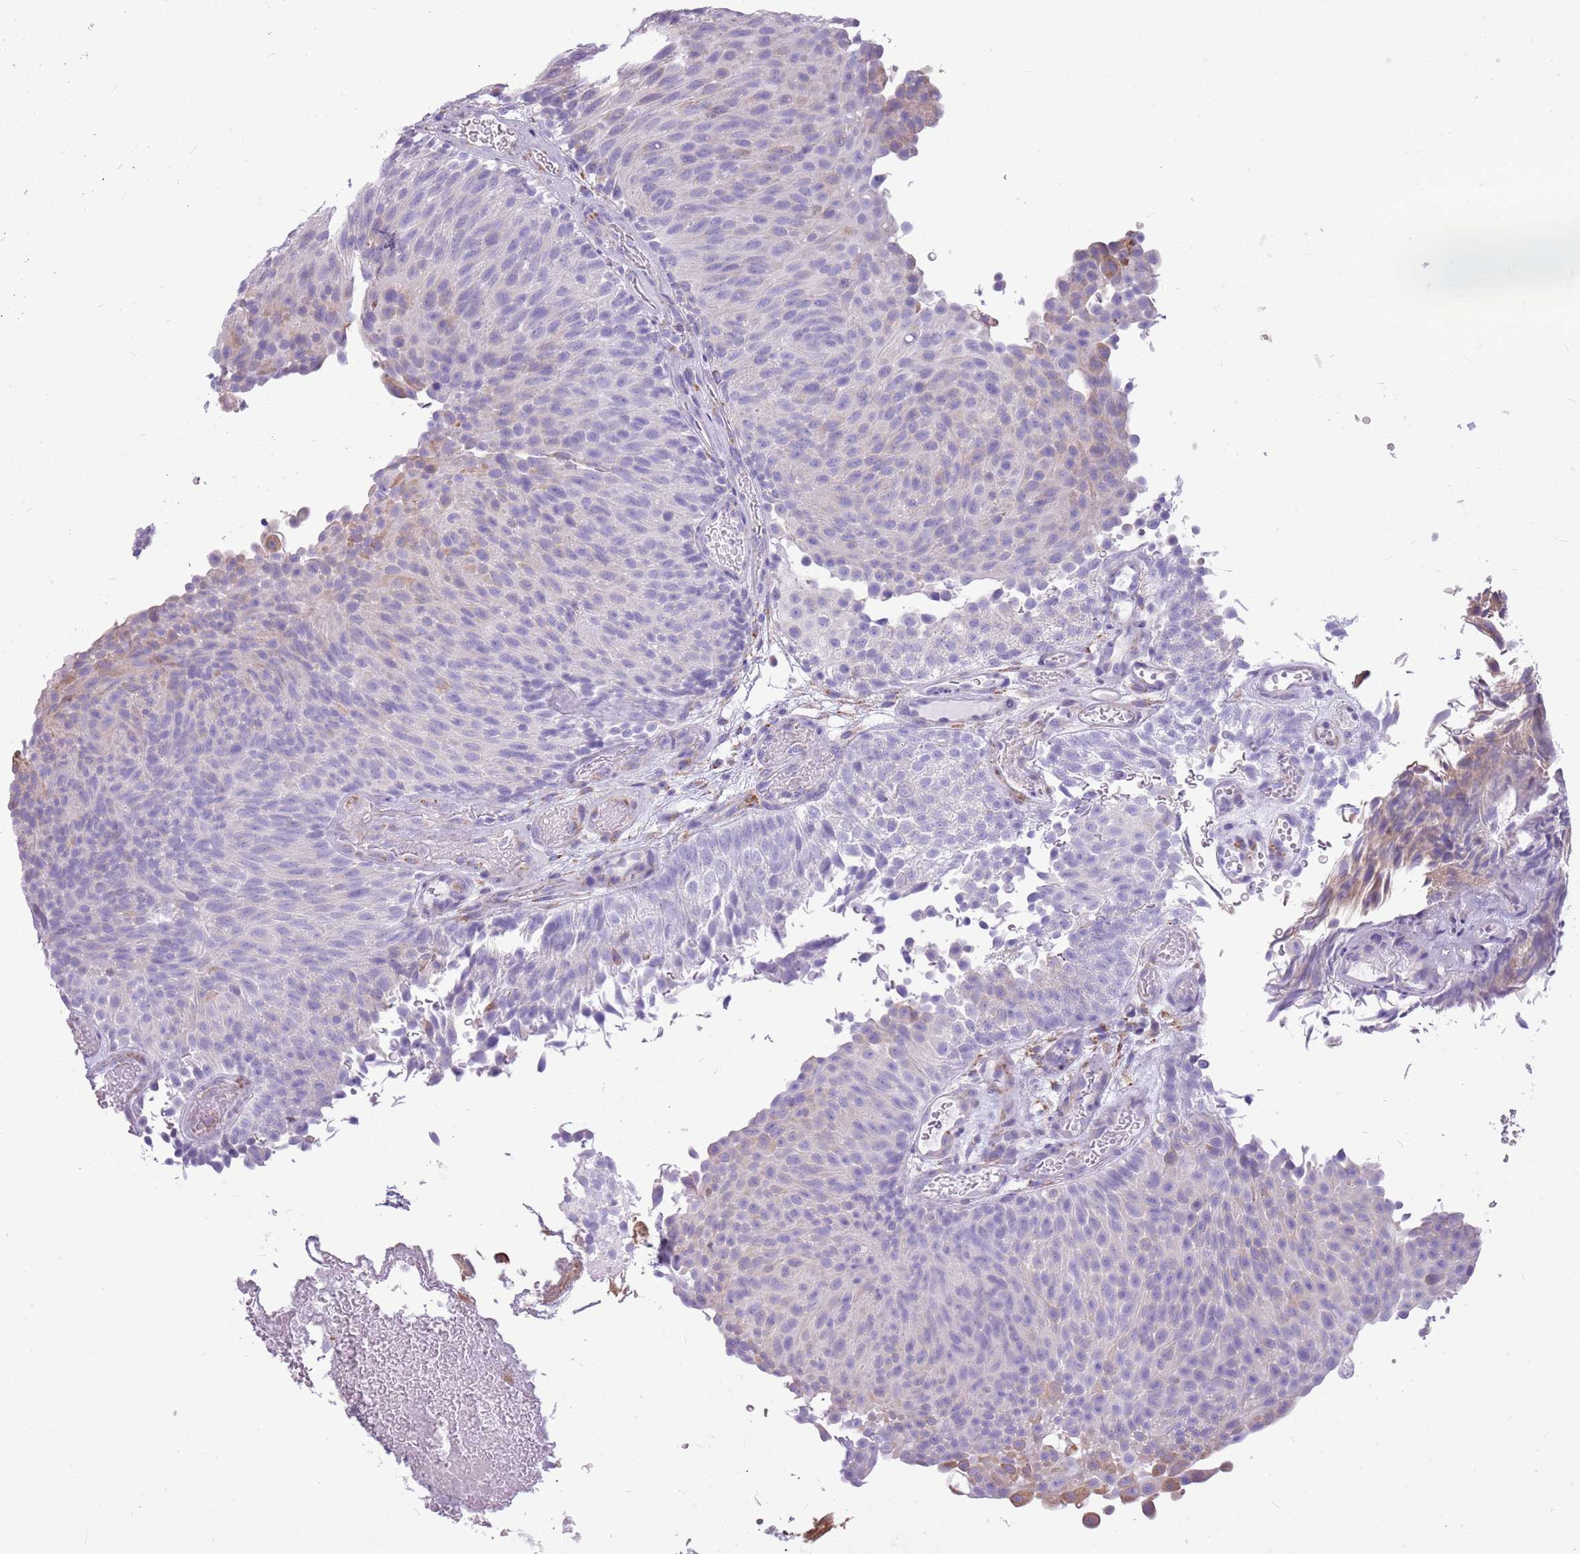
{"staining": {"intensity": "negative", "quantity": "none", "location": "none"}, "tissue": "urothelial cancer", "cell_type": "Tumor cells", "image_type": "cancer", "snomed": [{"axis": "morphology", "description": "Urothelial carcinoma, Low grade"}, {"axis": "topography", "description": "Urinary bladder"}], "caption": "Urothelial carcinoma (low-grade) was stained to show a protein in brown. There is no significant positivity in tumor cells. Nuclei are stained in blue.", "gene": "KCTD19", "patient": {"sex": "male", "age": 78}}